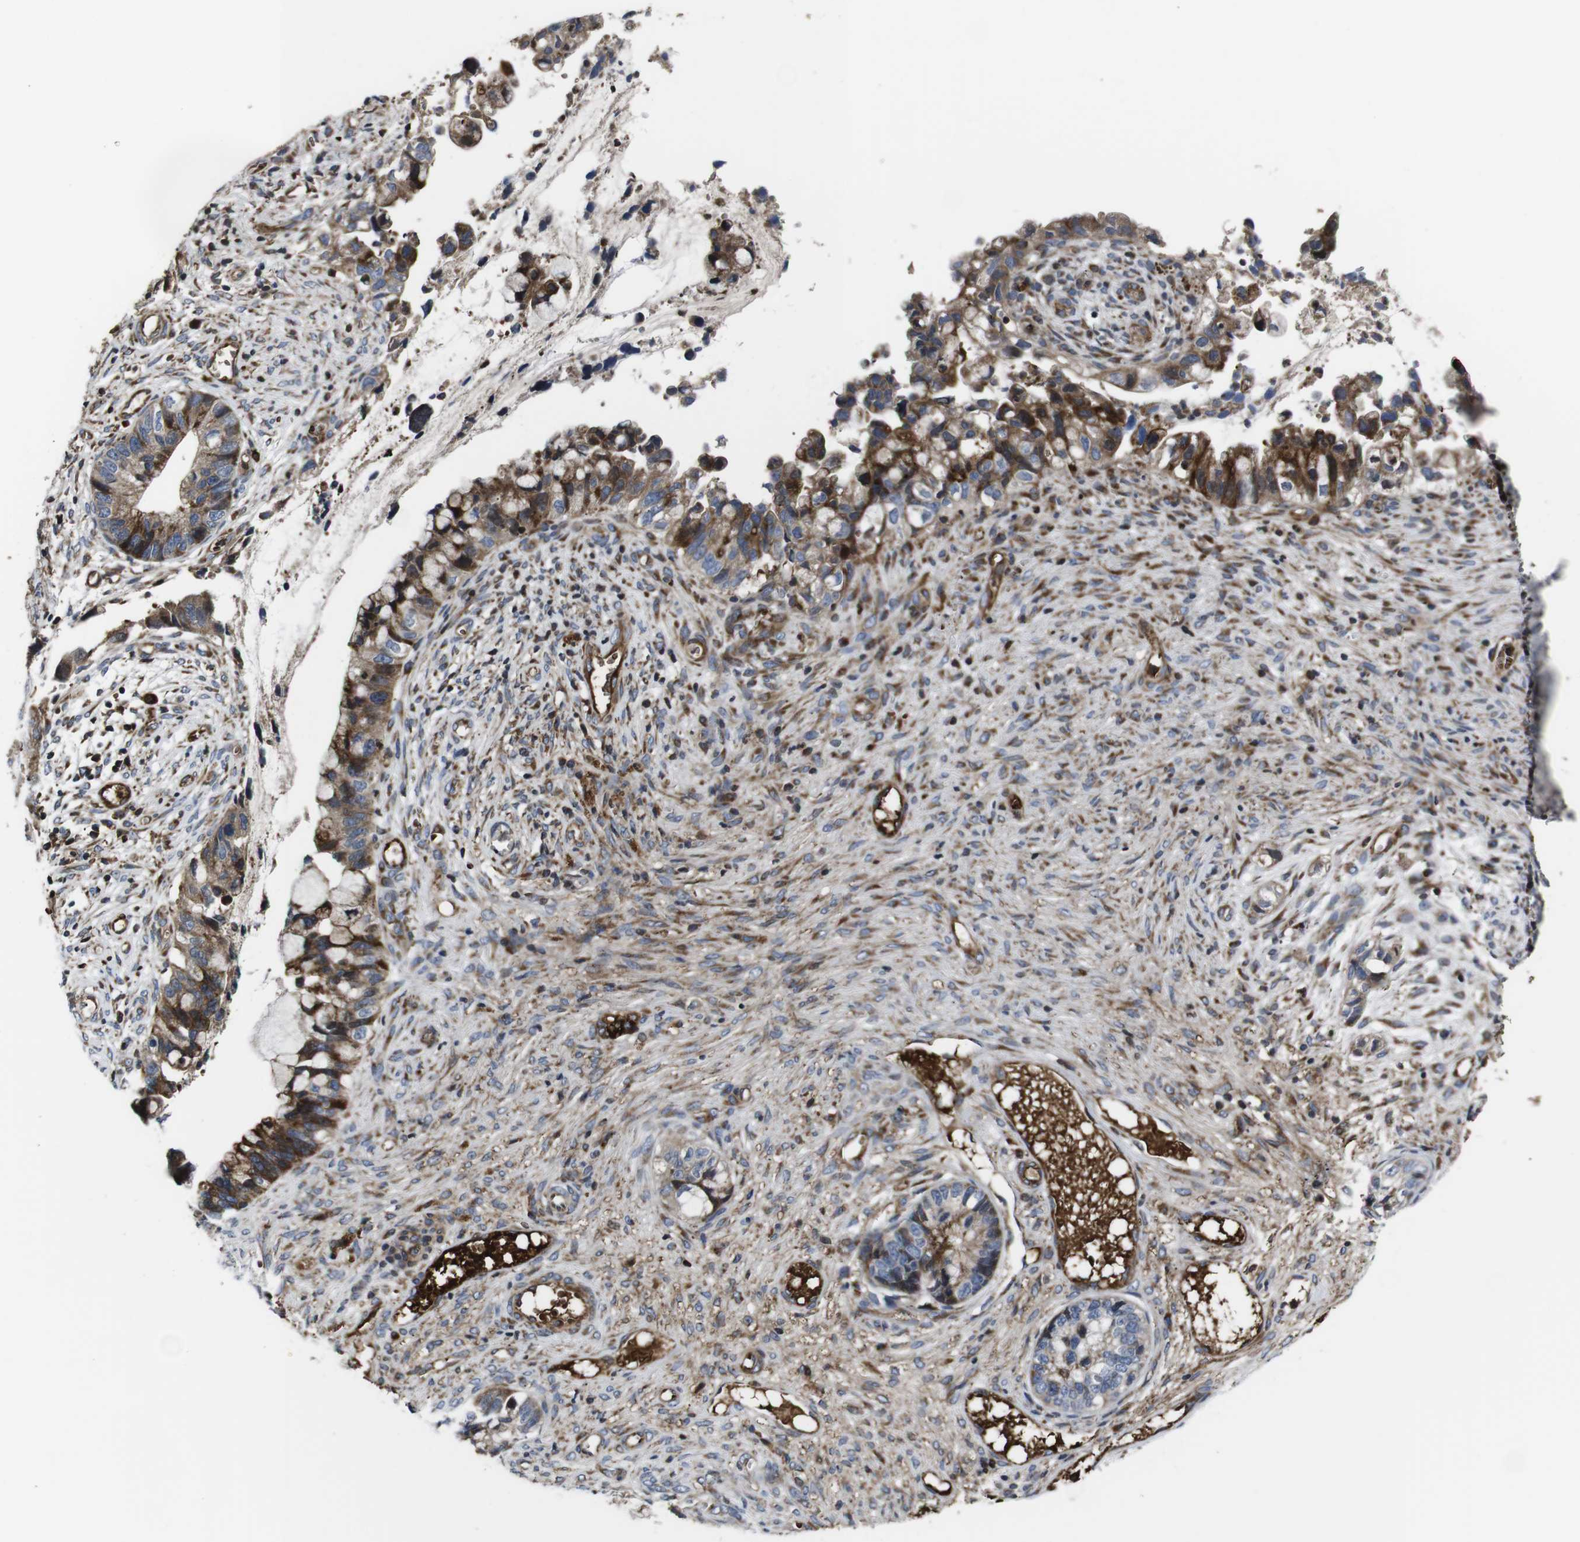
{"staining": {"intensity": "strong", "quantity": ">75%", "location": "cytoplasmic/membranous"}, "tissue": "cervical cancer", "cell_type": "Tumor cells", "image_type": "cancer", "snomed": [{"axis": "morphology", "description": "Adenocarcinoma, NOS"}, {"axis": "topography", "description": "Cervix"}], "caption": "Immunohistochemistry of human cervical adenocarcinoma exhibits high levels of strong cytoplasmic/membranous expression in approximately >75% of tumor cells. (IHC, brightfield microscopy, high magnification).", "gene": "SMYD3", "patient": {"sex": "female", "age": 44}}